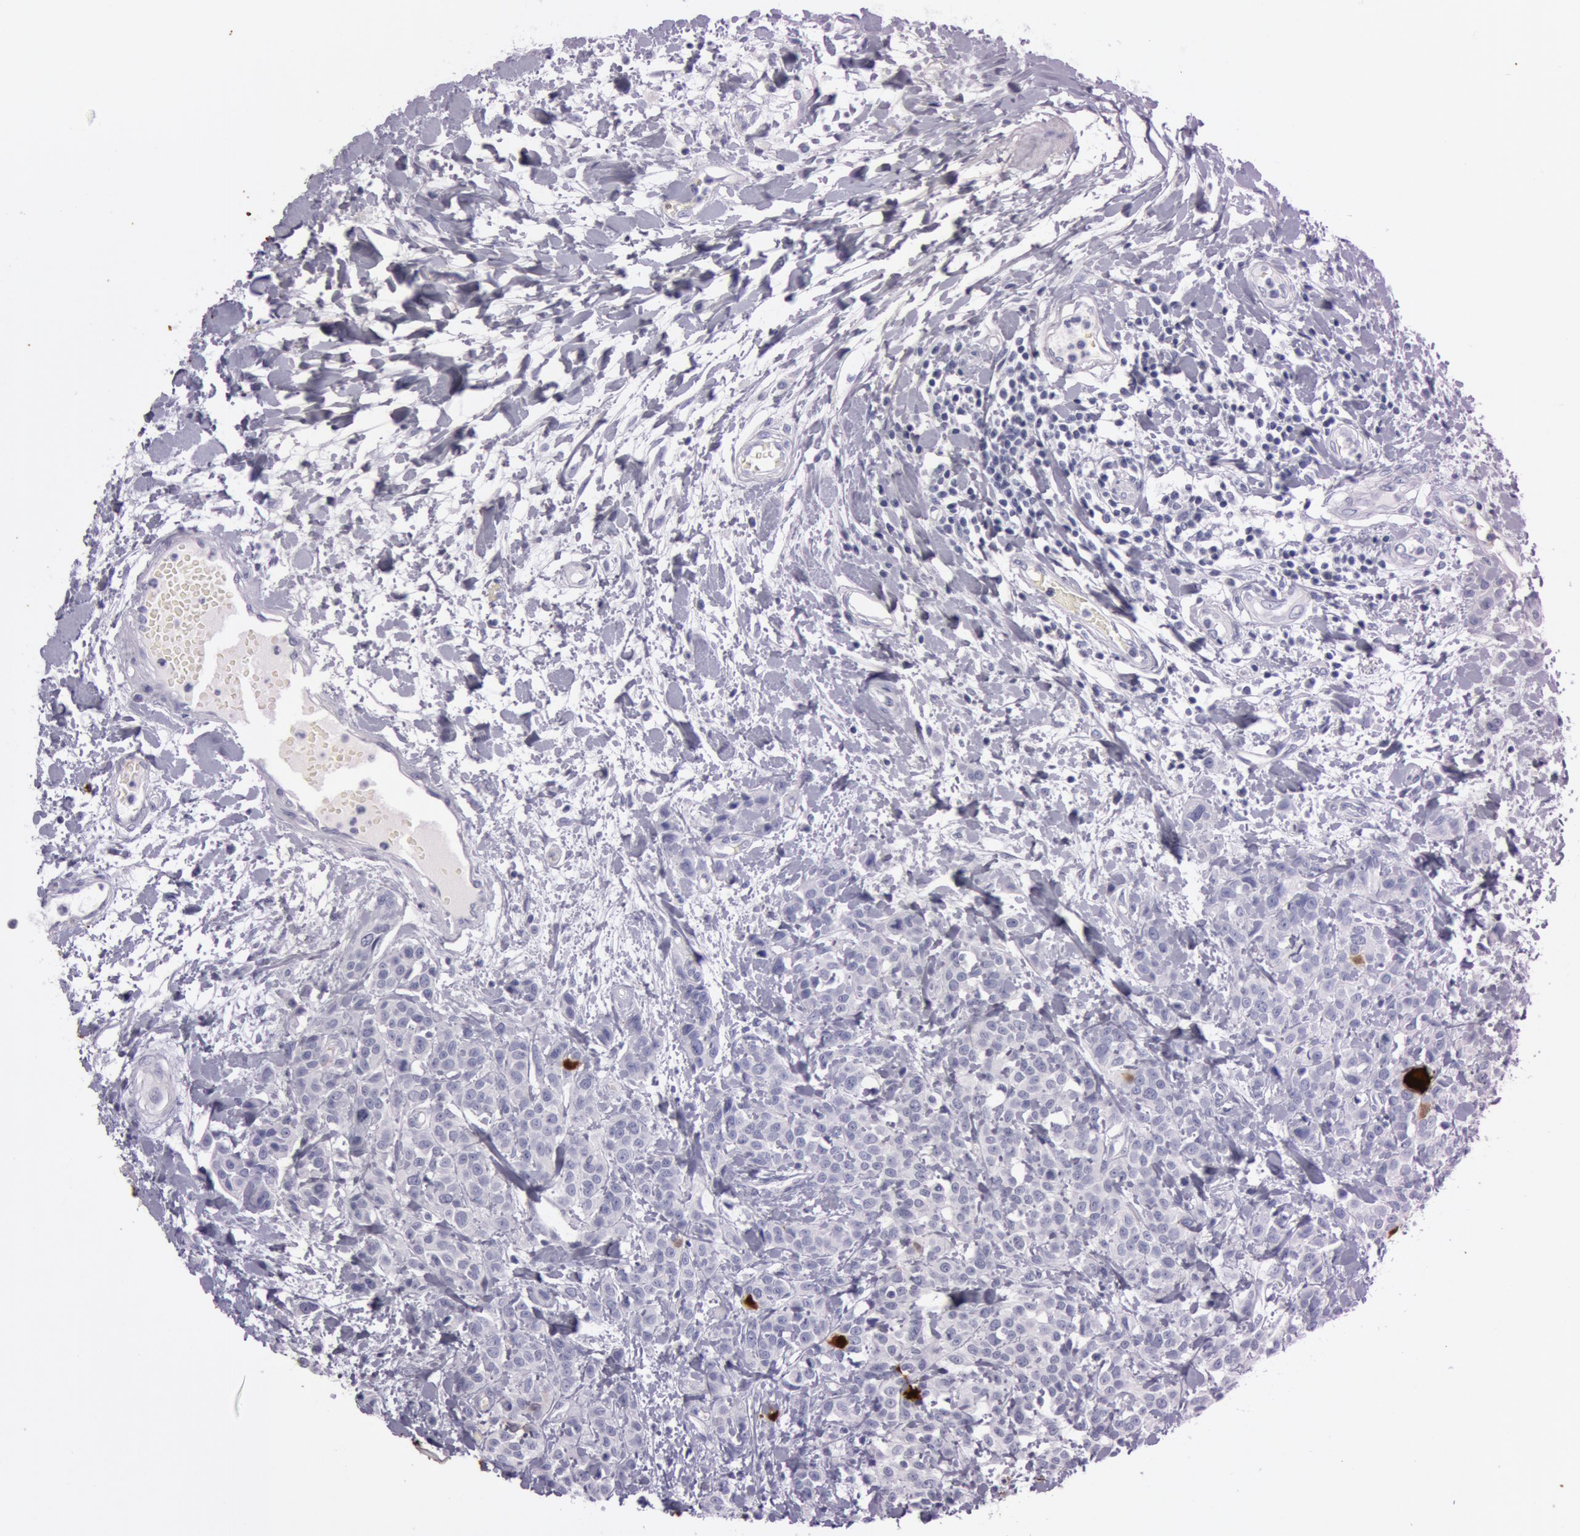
{"staining": {"intensity": "negative", "quantity": "none", "location": "none"}, "tissue": "urothelial cancer", "cell_type": "Tumor cells", "image_type": "cancer", "snomed": [{"axis": "morphology", "description": "Urothelial carcinoma, High grade"}, {"axis": "topography", "description": "Urinary bladder"}], "caption": "Tumor cells are negative for brown protein staining in high-grade urothelial carcinoma. (DAB IHC with hematoxylin counter stain).", "gene": "S100A7", "patient": {"sex": "male", "age": 56}}